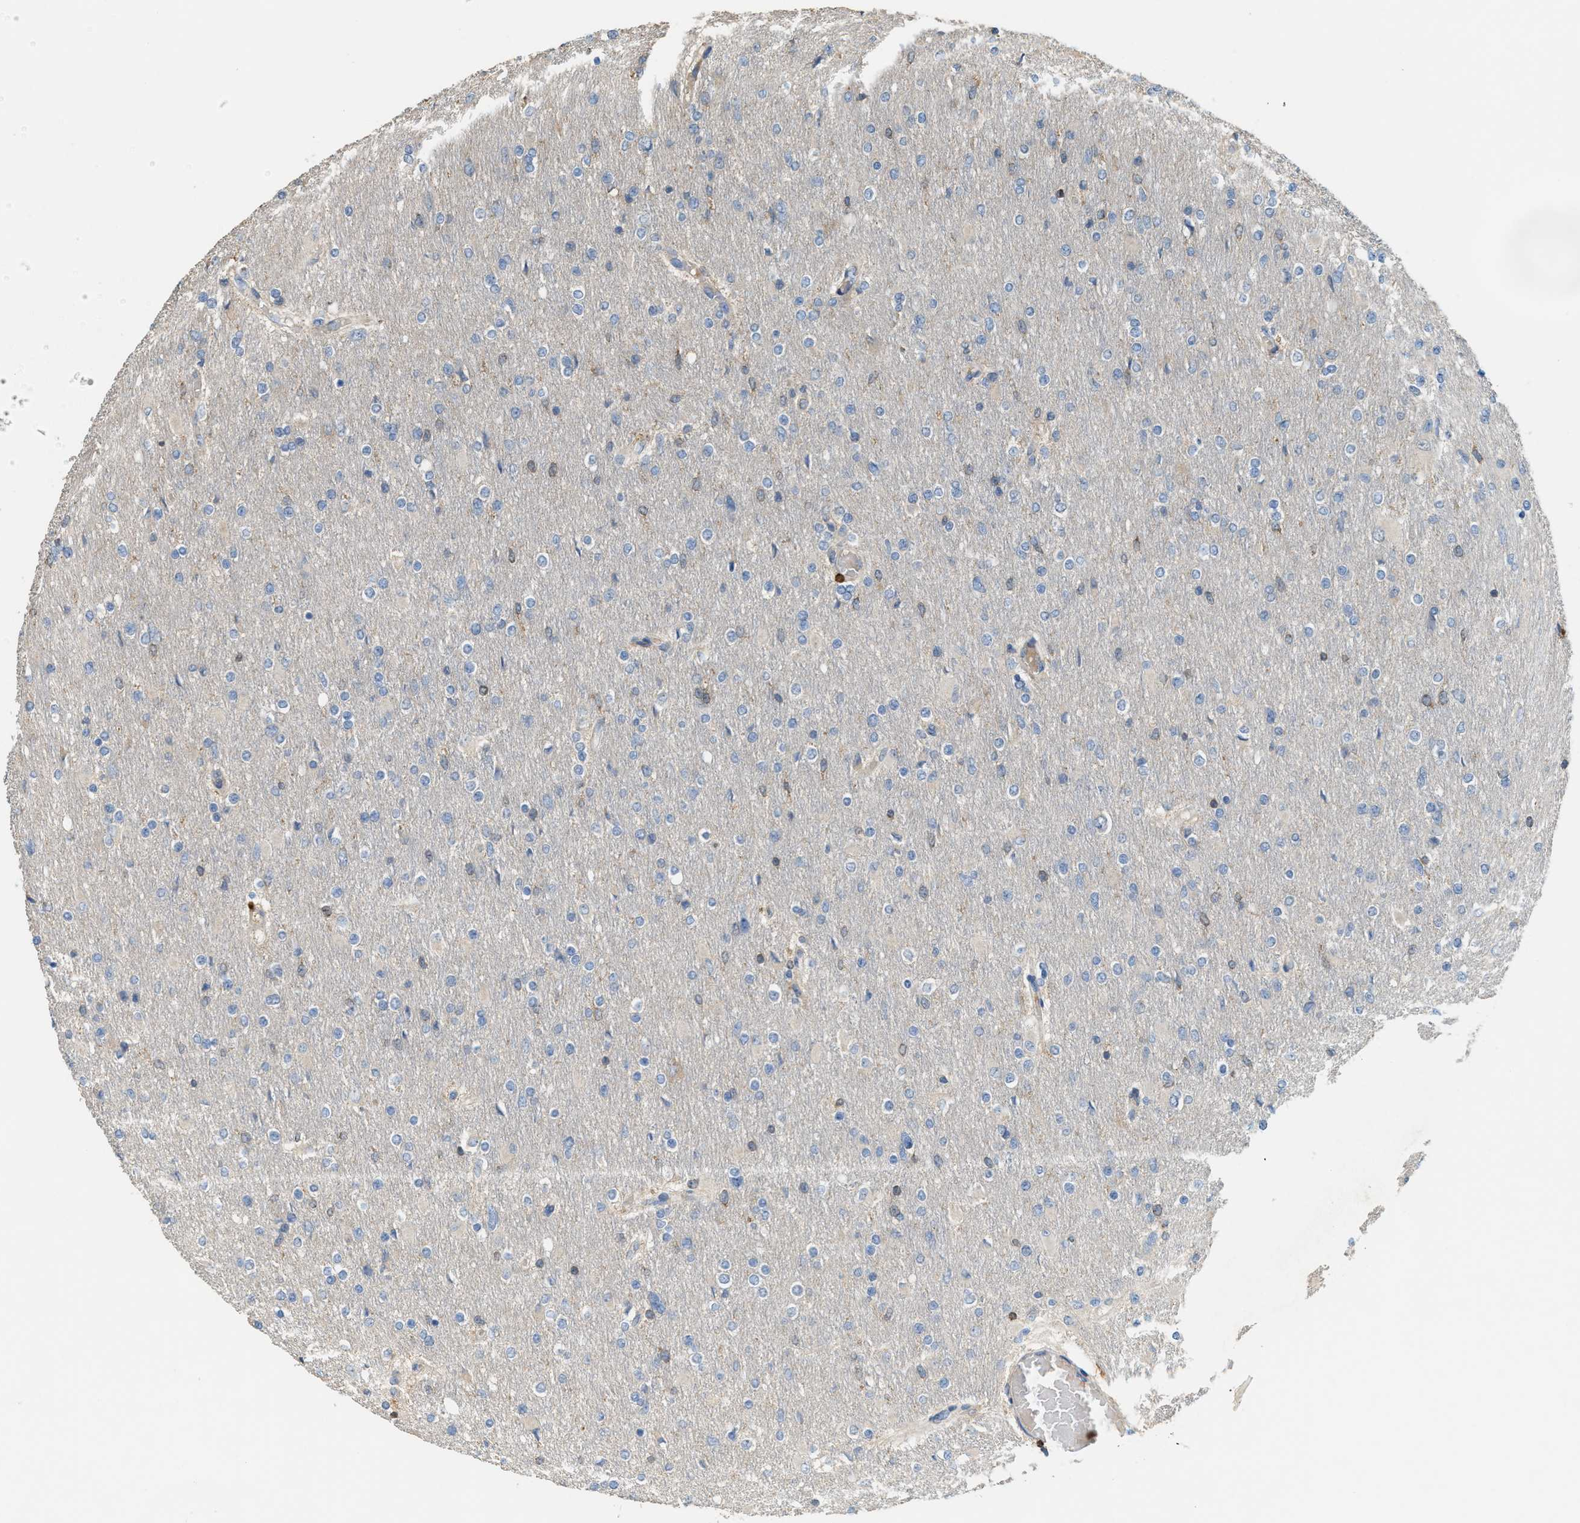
{"staining": {"intensity": "negative", "quantity": "none", "location": "none"}, "tissue": "glioma", "cell_type": "Tumor cells", "image_type": "cancer", "snomed": [{"axis": "morphology", "description": "Glioma, malignant, High grade"}, {"axis": "topography", "description": "Cerebral cortex"}], "caption": "DAB (3,3'-diaminobenzidine) immunohistochemical staining of glioma demonstrates no significant expression in tumor cells.", "gene": "SERPINB5", "patient": {"sex": "female", "age": 36}}